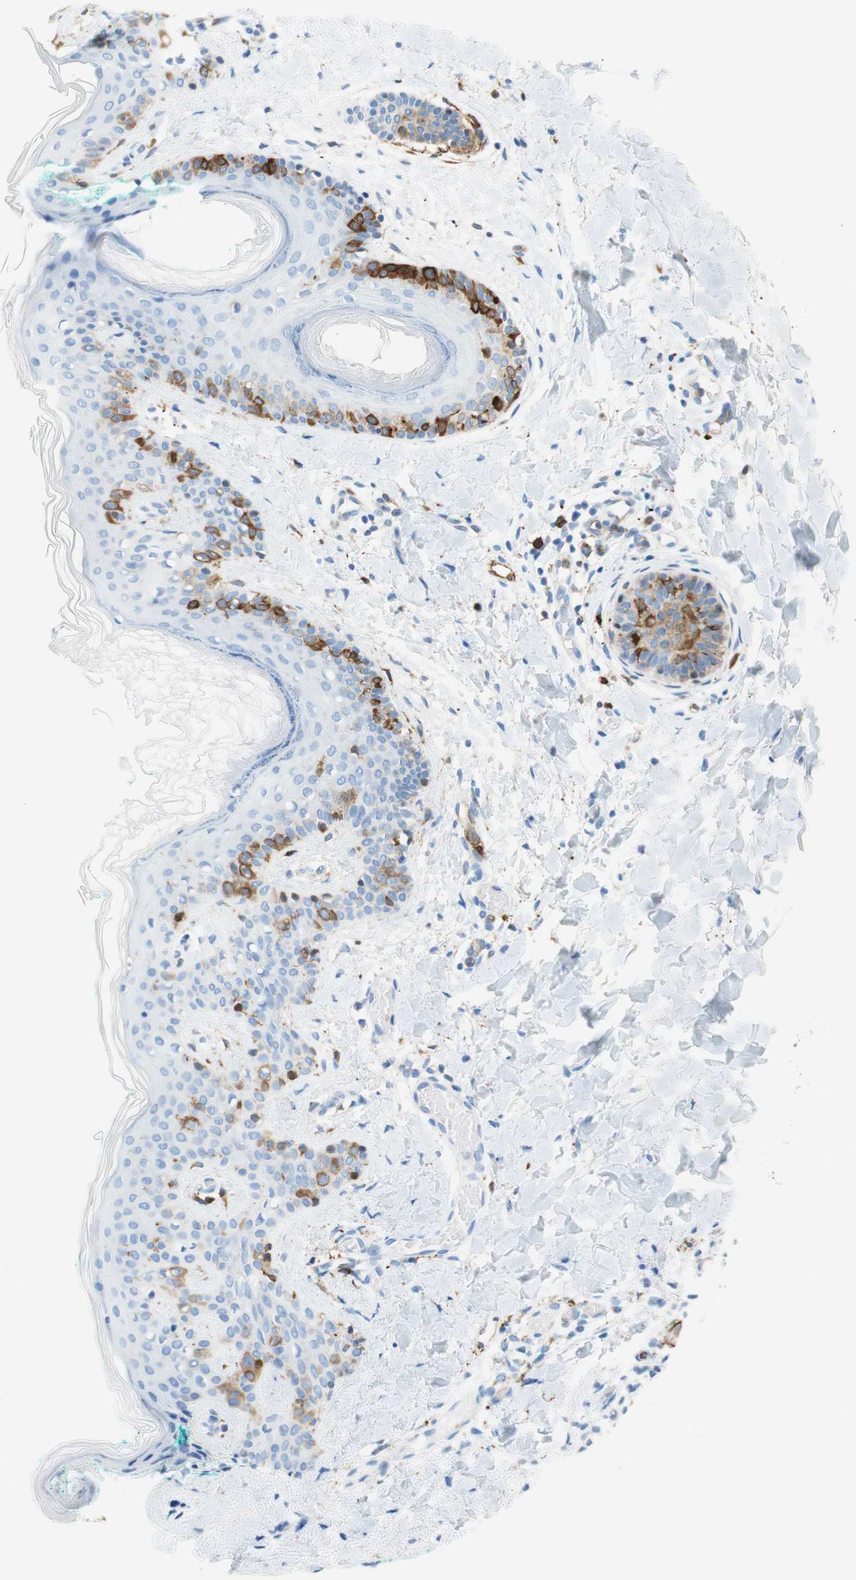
{"staining": {"intensity": "negative", "quantity": "none", "location": "none"}, "tissue": "skin", "cell_type": "Fibroblasts", "image_type": "normal", "snomed": [{"axis": "morphology", "description": "Normal tissue, NOS"}, {"axis": "topography", "description": "Skin"}], "caption": "Fibroblasts are negative for brown protein staining in normal skin. (Stains: DAB IHC with hematoxylin counter stain, Microscopy: brightfield microscopy at high magnification).", "gene": "STMN1", "patient": {"sex": "male", "age": 16}}